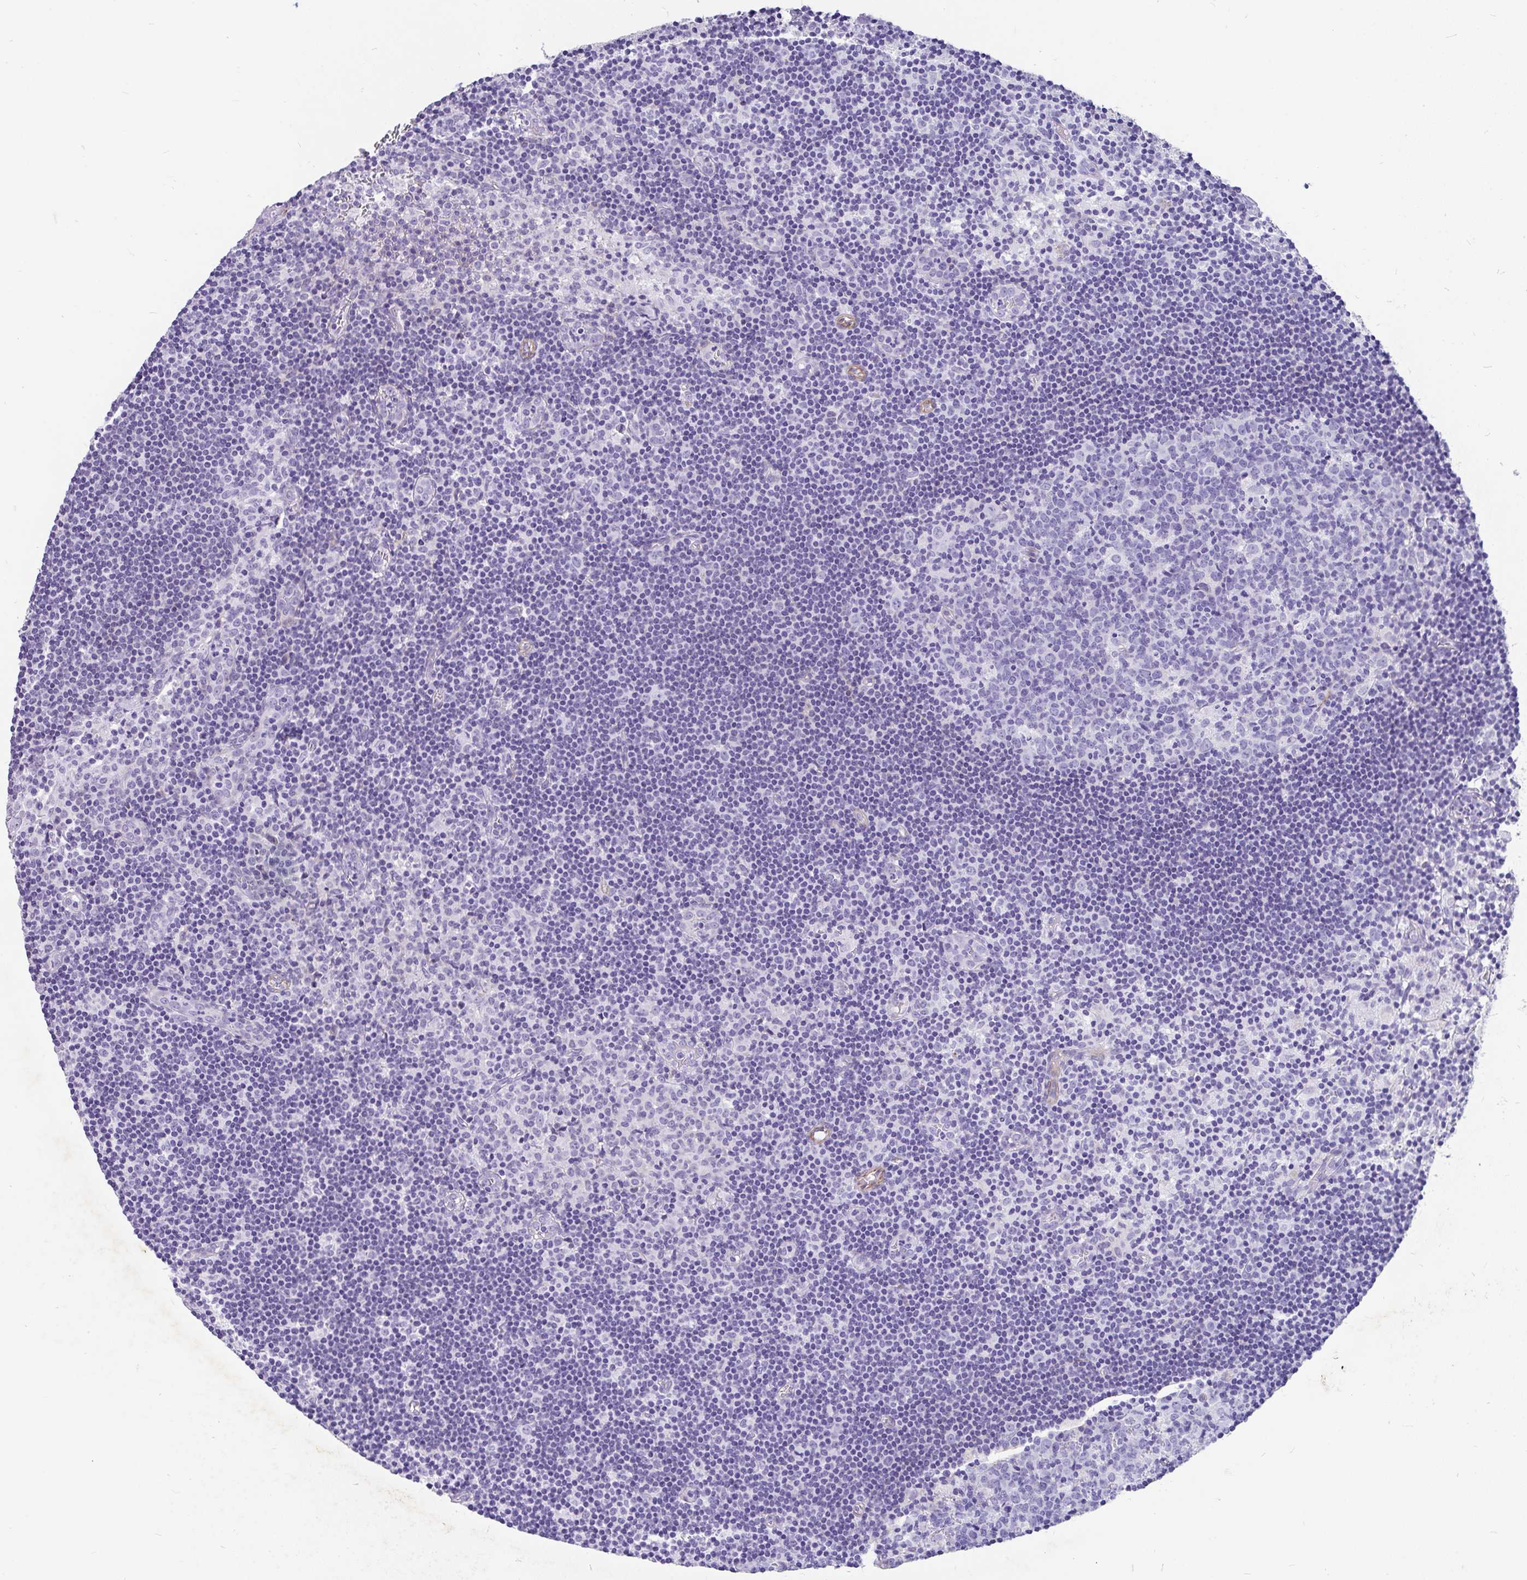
{"staining": {"intensity": "negative", "quantity": "none", "location": "none"}, "tissue": "lymph node", "cell_type": "Germinal center cells", "image_type": "normal", "snomed": [{"axis": "morphology", "description": "Normal tissue, NOS"}, {"axis": "topography", "description": "Lymph node"}], "caption": "Histopathology image shows no significant protein staining in germinal center cells of normal lymph node. (DAB (3,3'-diaminobenzidine) IHC visualized using brightfield microscopy, high magnification).", "gene": "EML5", "patient": {"sex": "female", "age": 45}}